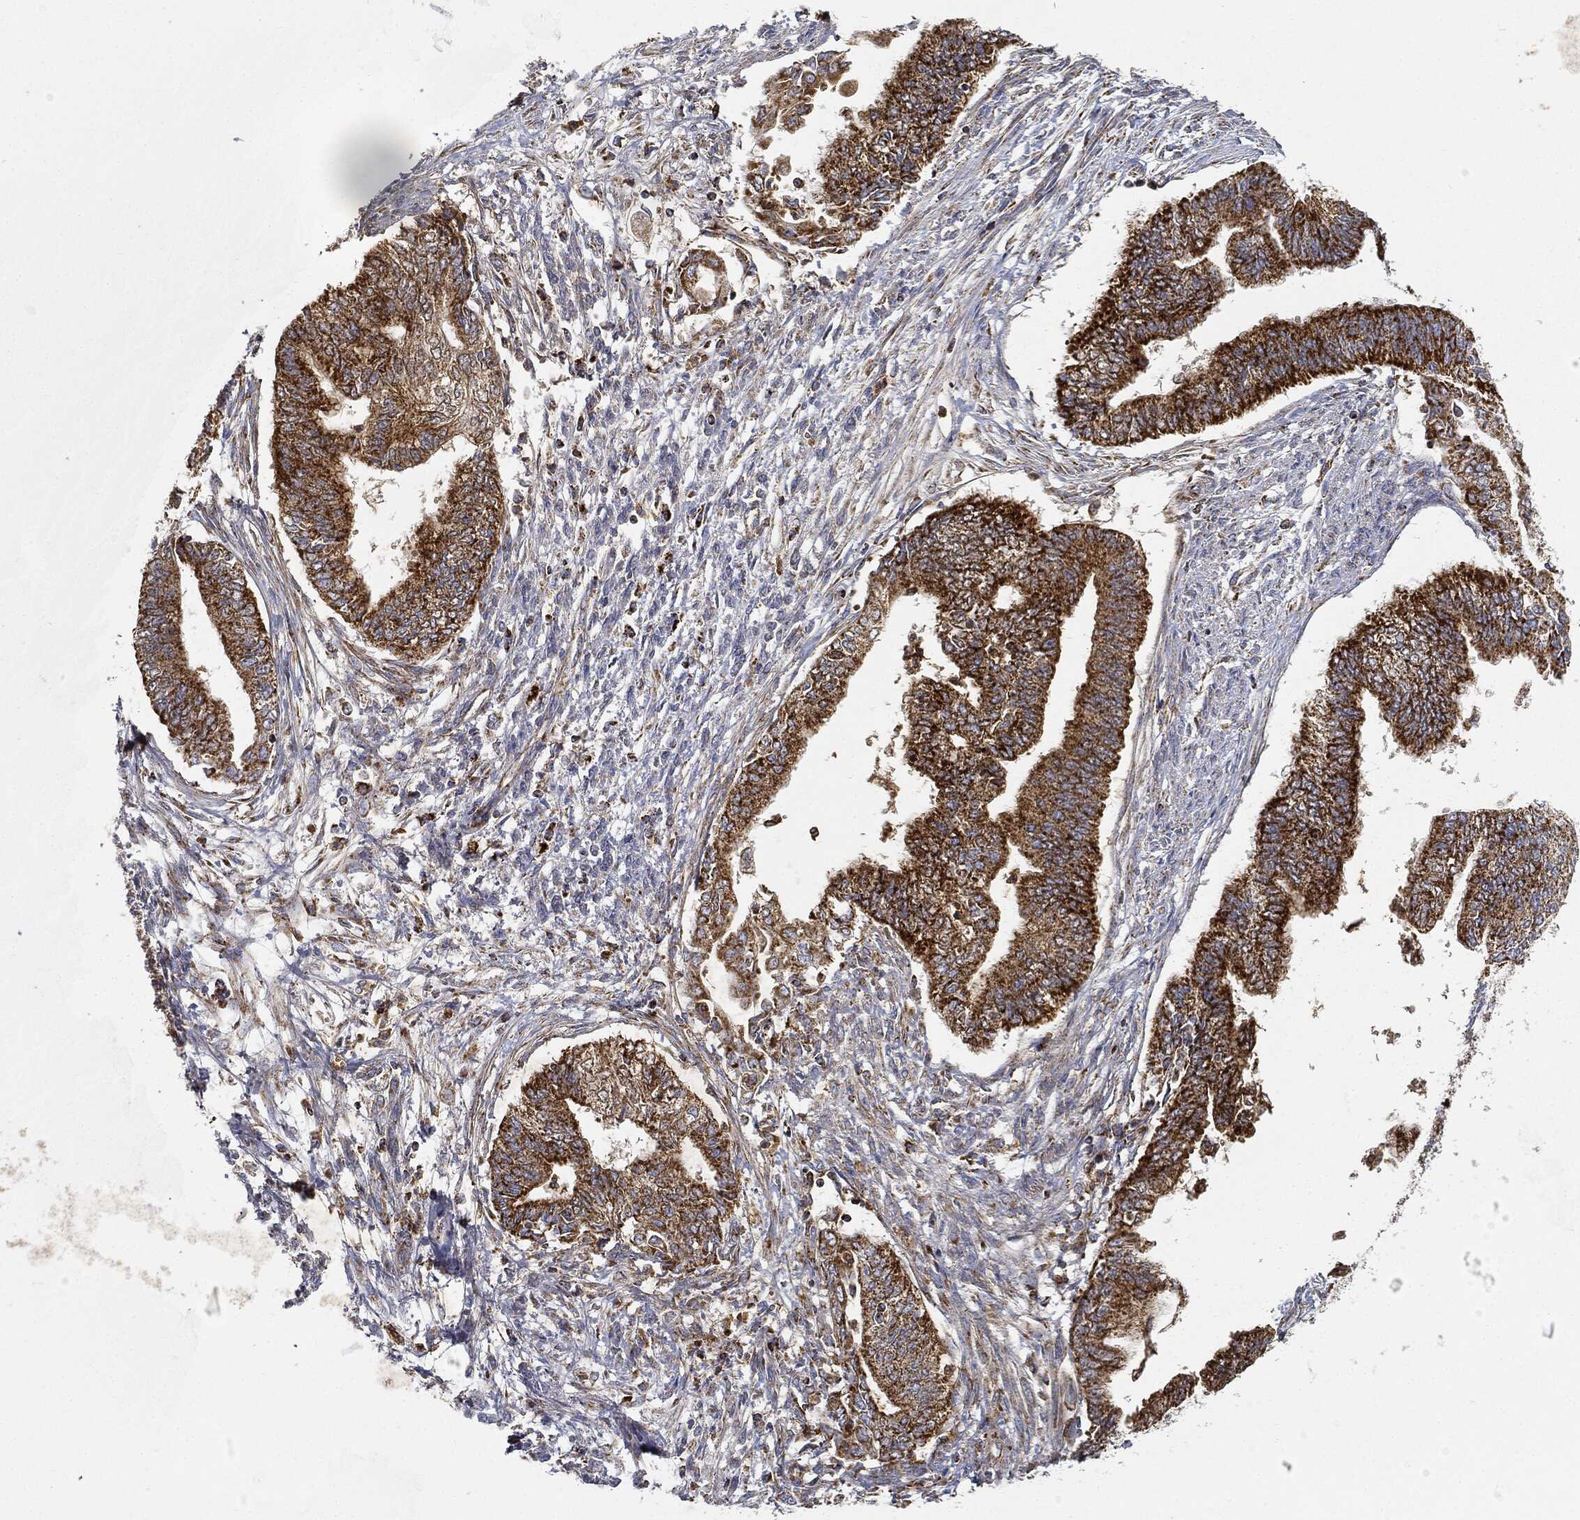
{"staining": {"intensity": "strong", "quantity": ">75%", "location": "cytoplasmic/membranous"}, "tissue": "endometrial cancer", "cell_type": "Tumor cells", "image_type": "cancer", "snomed": [{"axis": "morphology", "description": "Adenocarcinoma, NOS"}, {"axis": "topography", "description": "Endometrium"}], "caption": "The histopathology image shows immunohistochemical staining of adenocarcinoma (endometrial). There is strong cytoplasmic/membranous staining is seen in approximately >75% of tumor cells.", "gene": "CAPN15", "patient": {"sex": "female", "age": 65}}